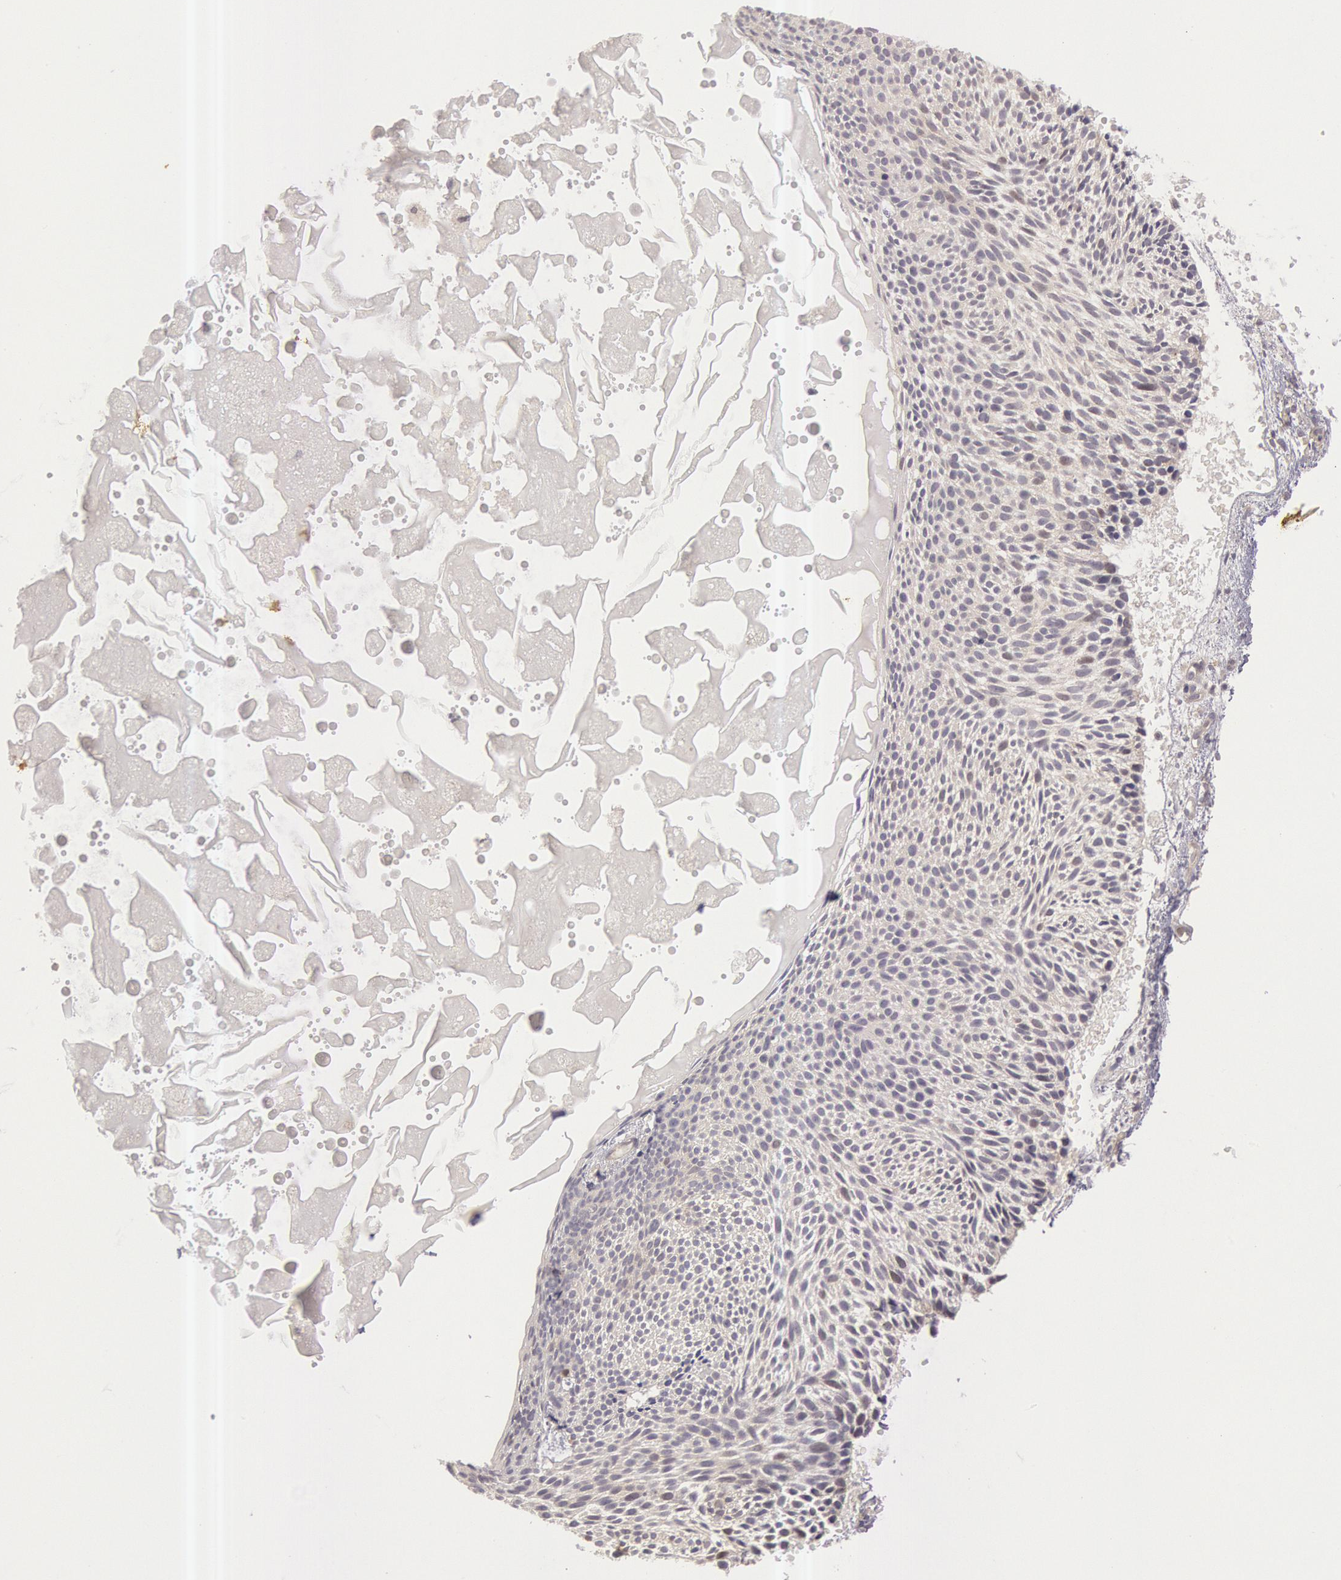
{"staining": {"intensity": "negative", "quantity": "none", "location": "none"}, "tissue": "skin cancer", "cell_type": "Tumor cells", "image_type": "cancer", "snomed": [{"axis": "morphology", "description": "Basal cell carcinoma"}, {"axis": "topography", "description": "Skin"}], "caption": "Tumor cells show no significant expression in basal cell carcinoma (skin).", "gene": "AMOTL1", "patient": {"sex": "male", "age": 84}}